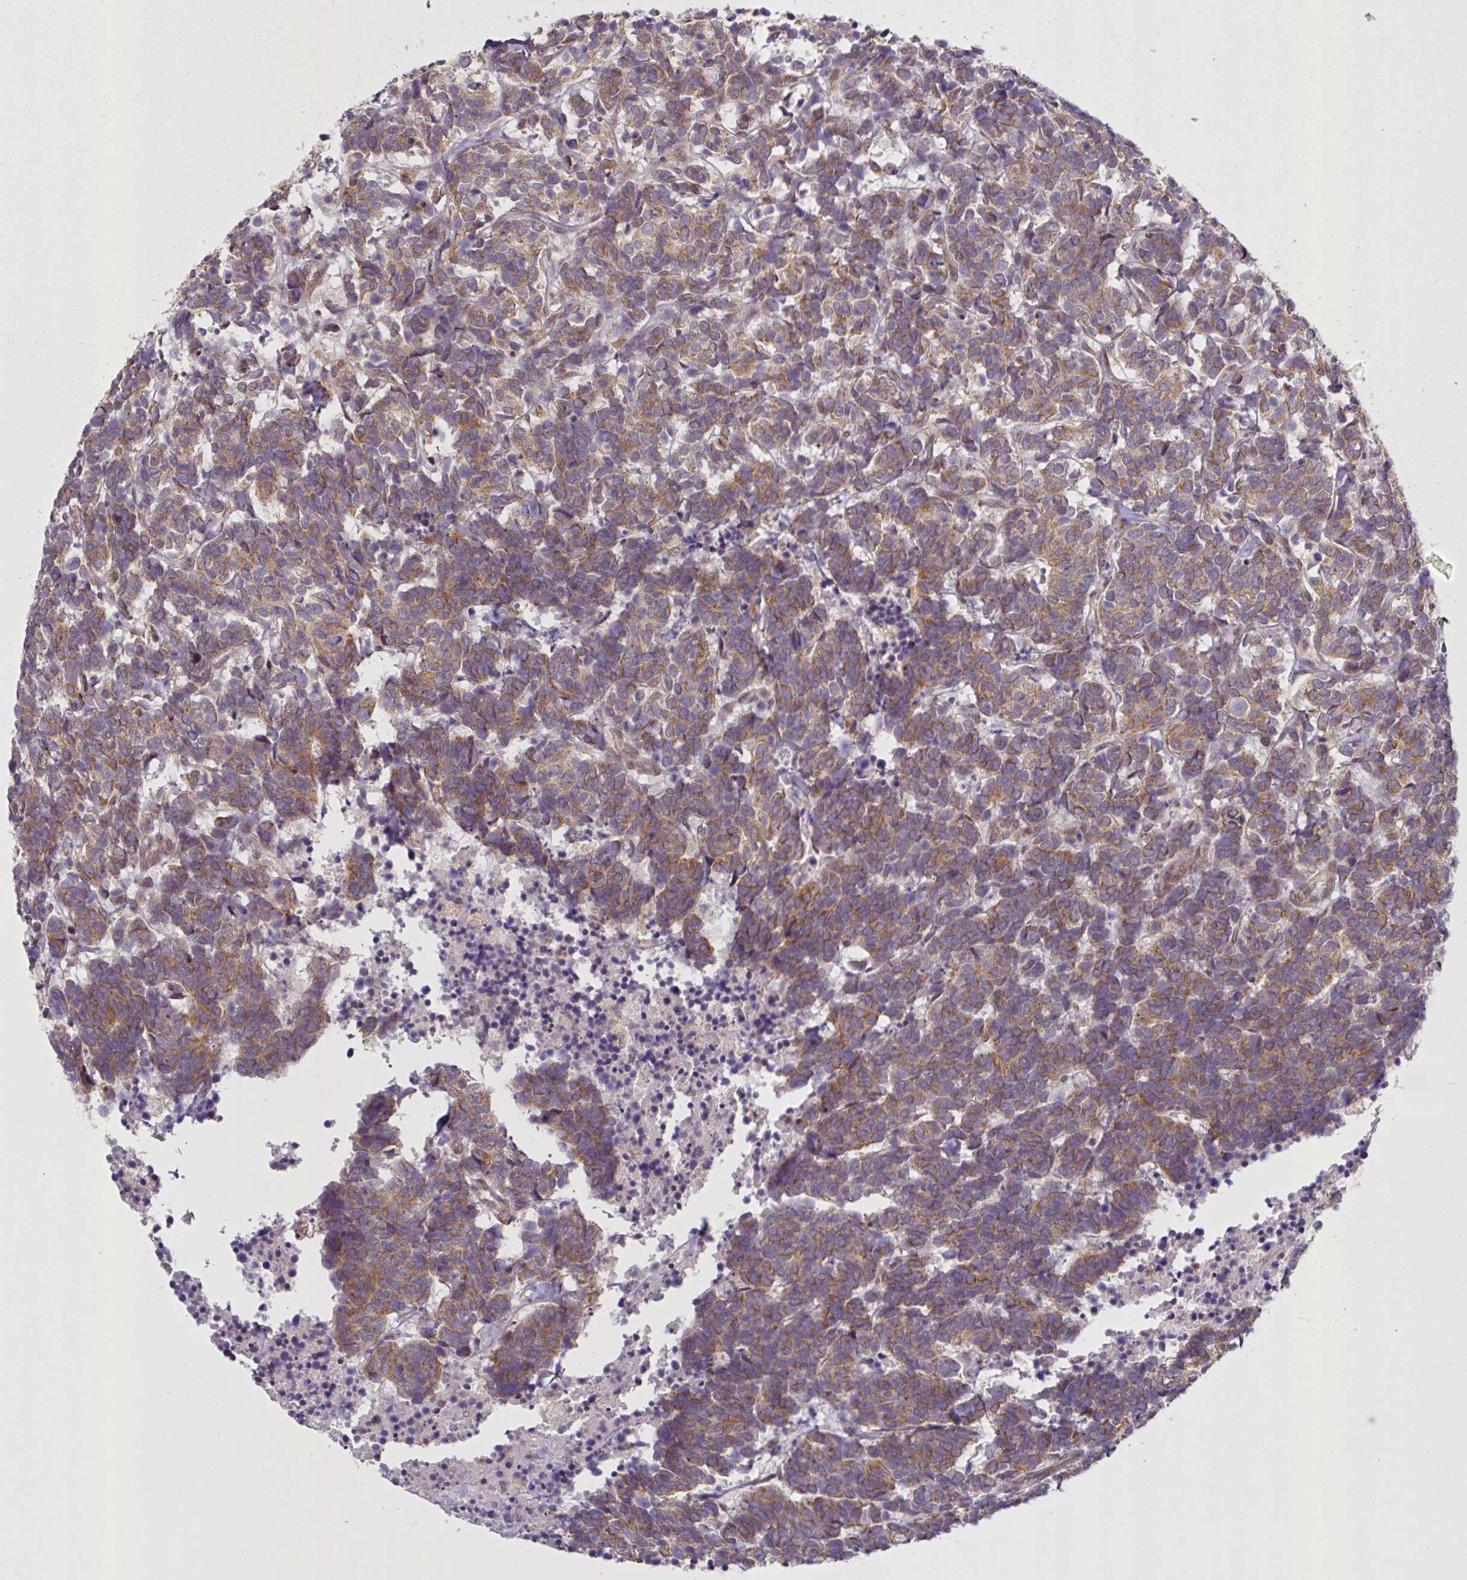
{"staining": {"intensity": "moderate", "quantity": ">75%", "location": "cytoplasmic/membranous"}, "tissue": "carcinoid", "cell_type": "Tumor cells", "image_type": "cancer", "snomed": [{"axis": "morphology", "description": "Carcinoma, NOS"}, {"axis": "morphology", "description": "Carcinoid, malignant, NOS"}, {"axis": "topography", "description": "Urinary bladder"}], "caption": "Carcinoid was stained to show a protein in brown. There is medium levels of moderate cytoplasmic/membranous positivity in approximately >75% of tumor cells. (DAB (3,3'-diaminobenzidine) = brown stain, brightfield microscopy at high magnification).", "gene": "CAMLG", "patient": {"sex": "male", "age": 57}}